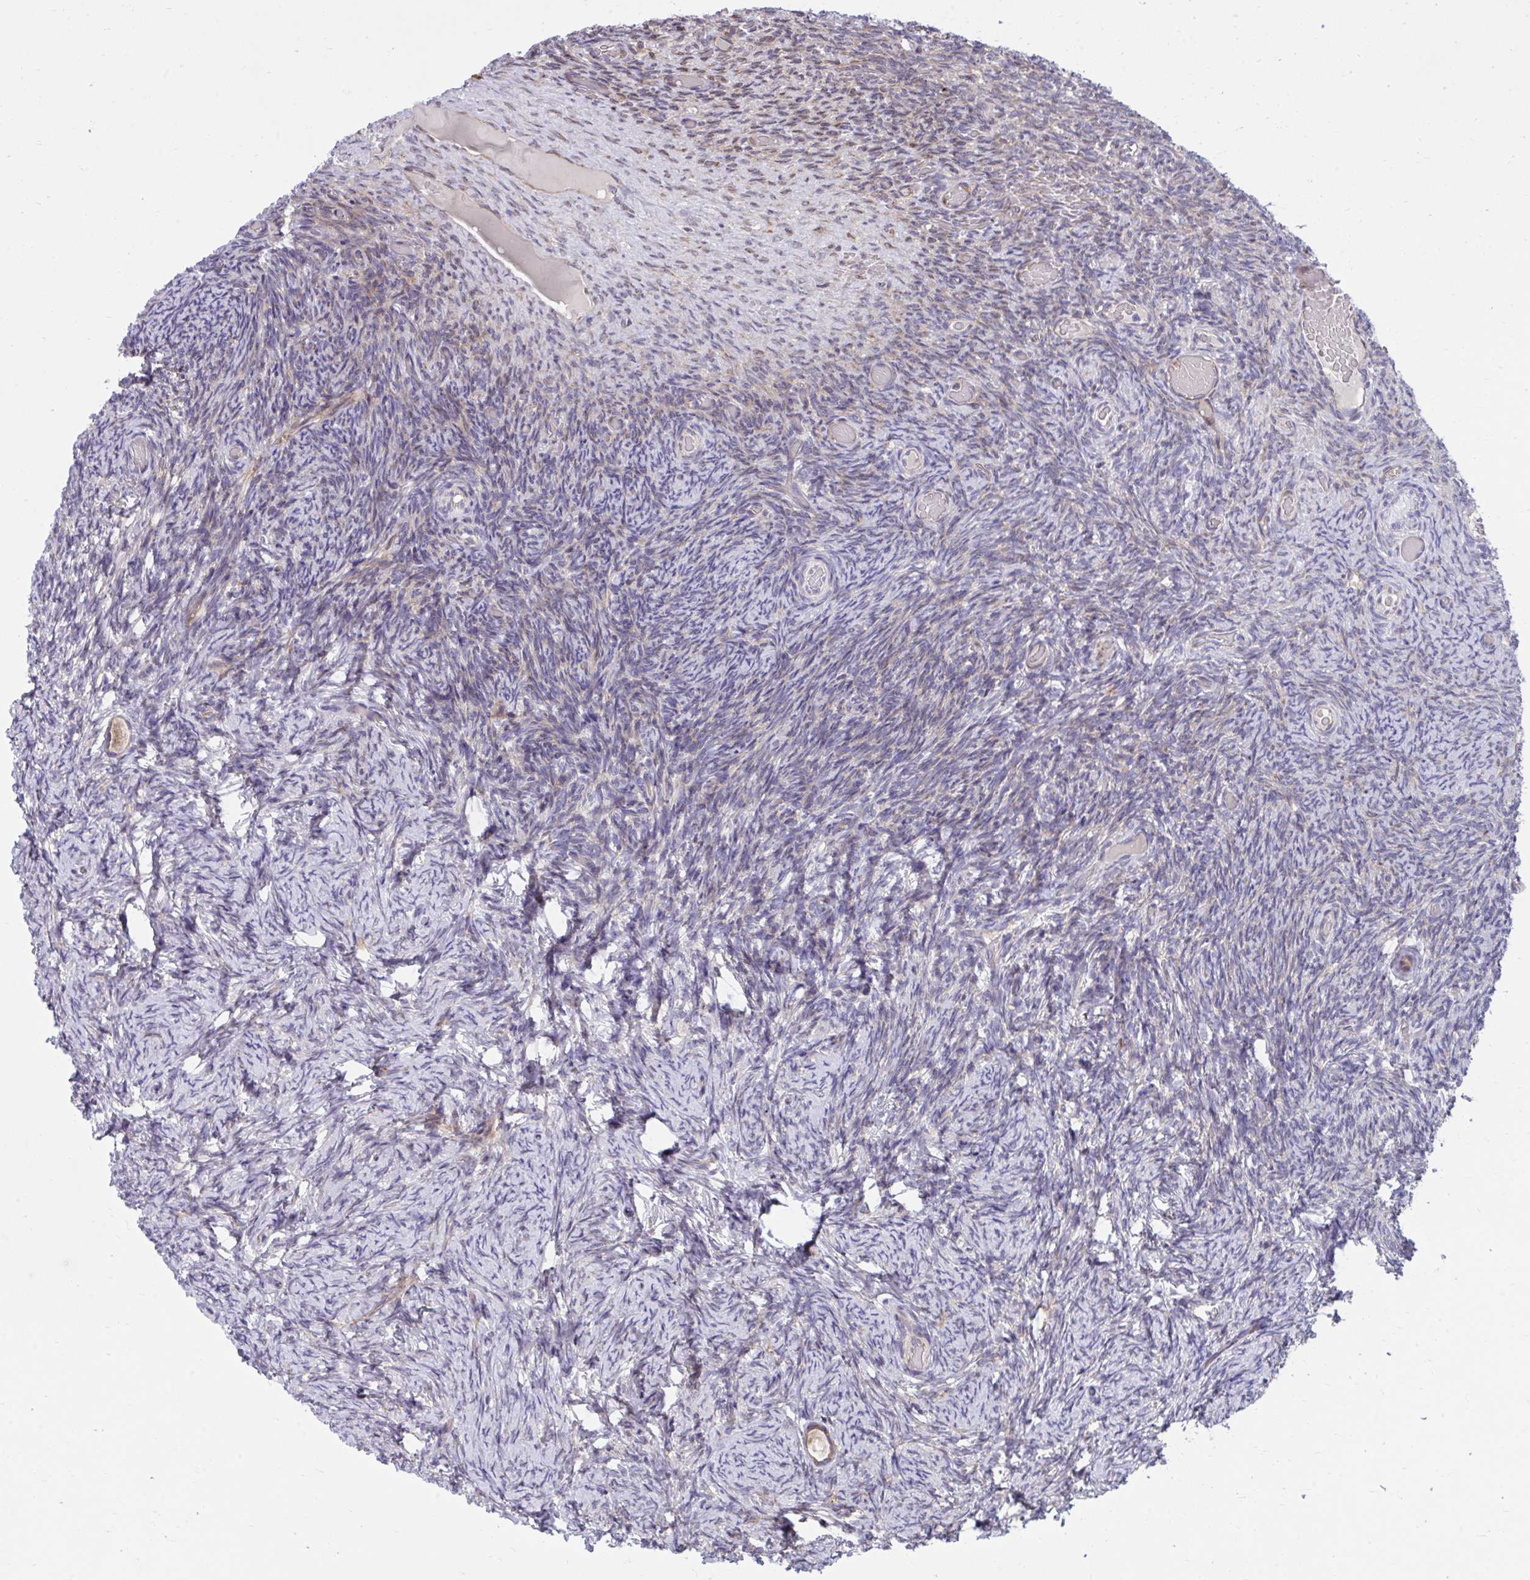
{"staining": {"intensity": "weak", "quantity": ">75%", "location": "cytoplasmic/membranous"}, "tissue": "ovary", "cell_type": "Follicle cells", "image_type": "normal", "snomed": [{"axis": "morphology", "description": "Normal tissue, NOS"}, {"axis": "topography", "description": "Ovary"}], "caption": "Unremarkable ovary was stained to show a protein in brown. There is low levels of weak cytoplasmic/membranous staining in about >75% of follicle cells.", "gene": "ZNF778", "patient": {"sex": "female", "age": 34}}